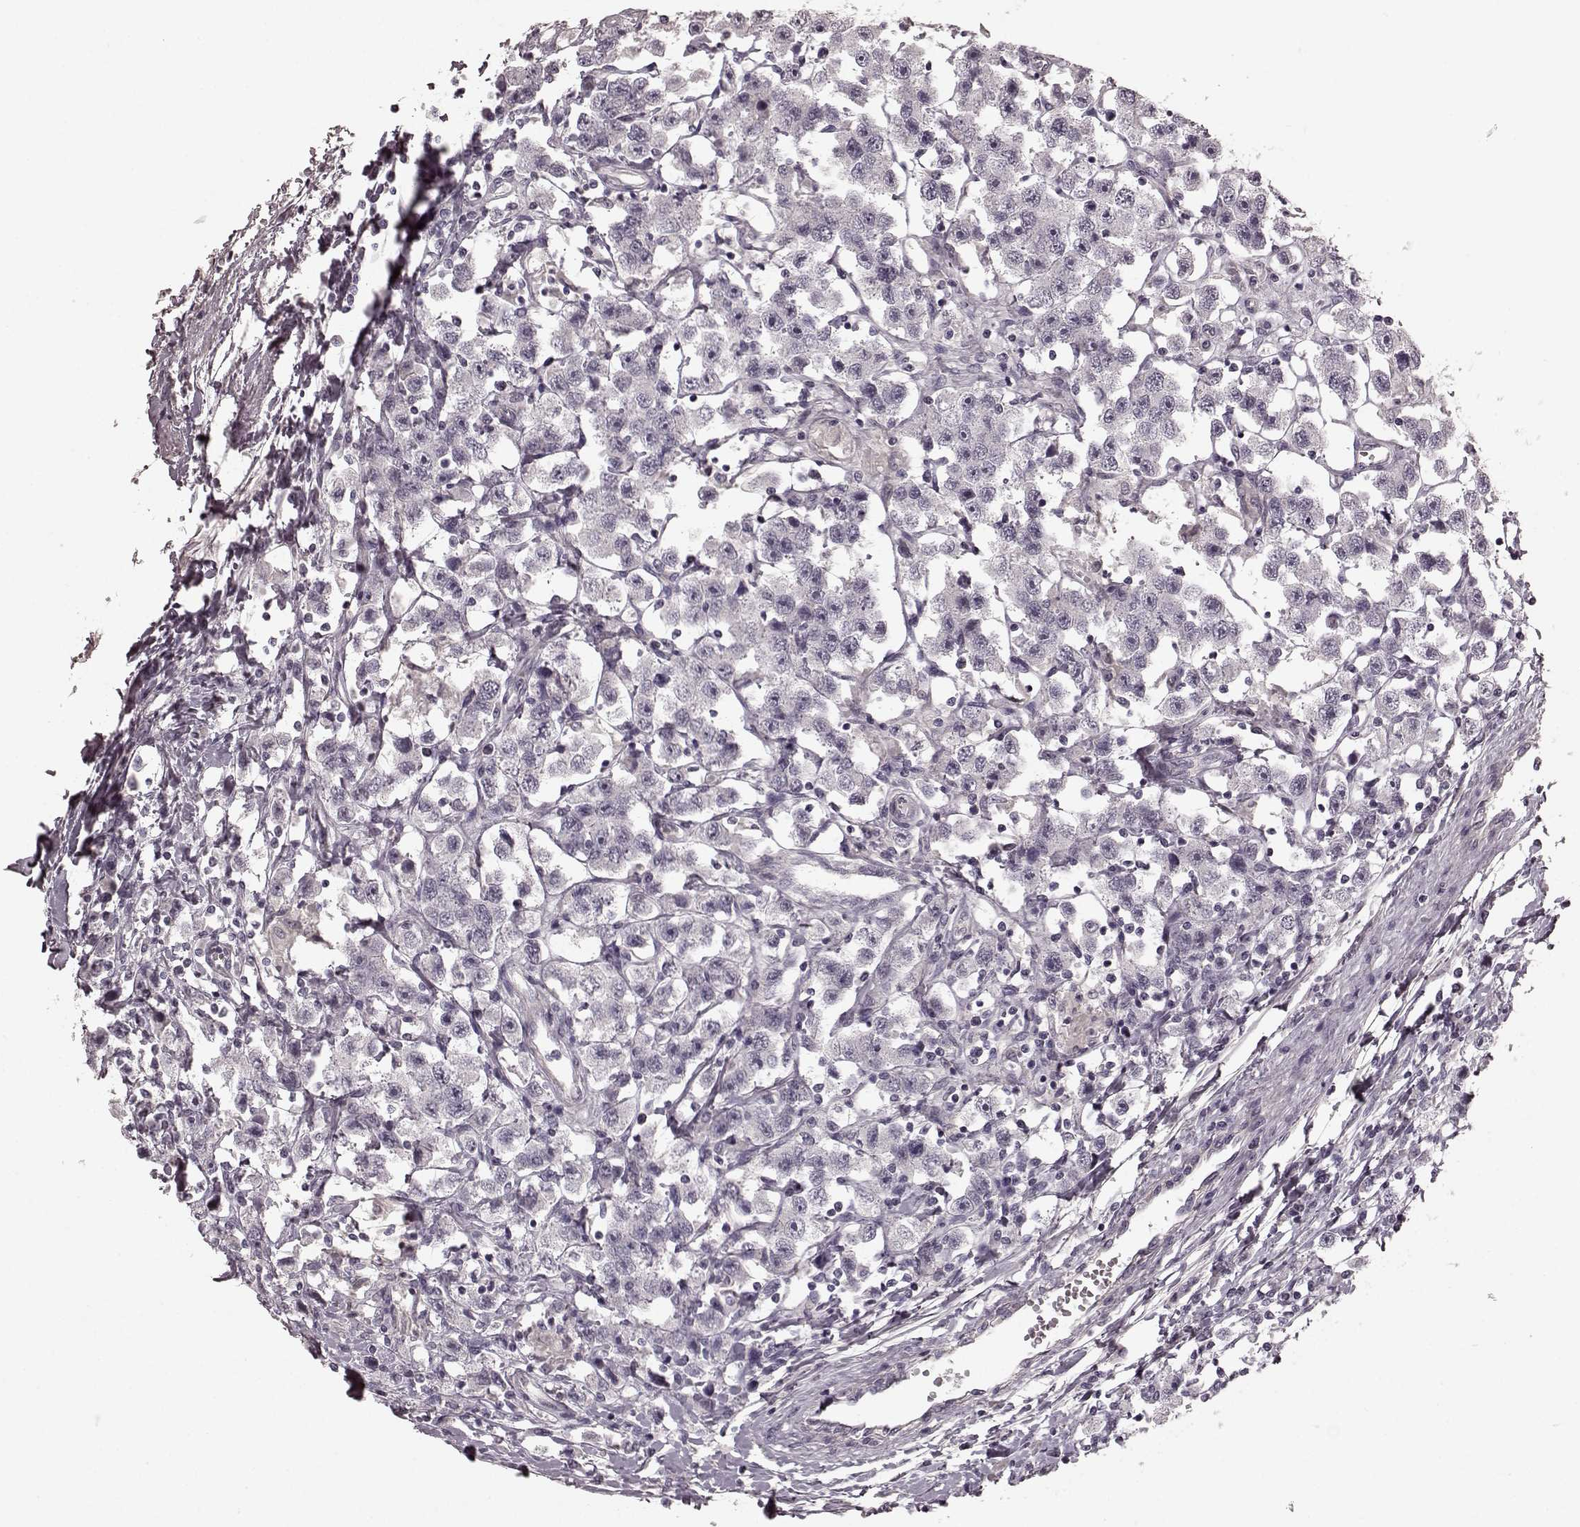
{"staining": {"intensity": "negative", "quantity": "none", "location": "none"}, "tissue": "testis cancer", "cell_type": "Tumor cells", "image_type": "cancer", "snomed": [{"axis": "morphology", "description": "Seminoma, NOS"}, {"axis": "topography", "description": "Testis"}], "caption": "IHC photomicrograph of testis cancer (seminoma) stained for a protein (brown), which demonstrates no expression in tumor cells.", "gene": "PRKCE", "patient": {"sex": "male", "age": 45}}